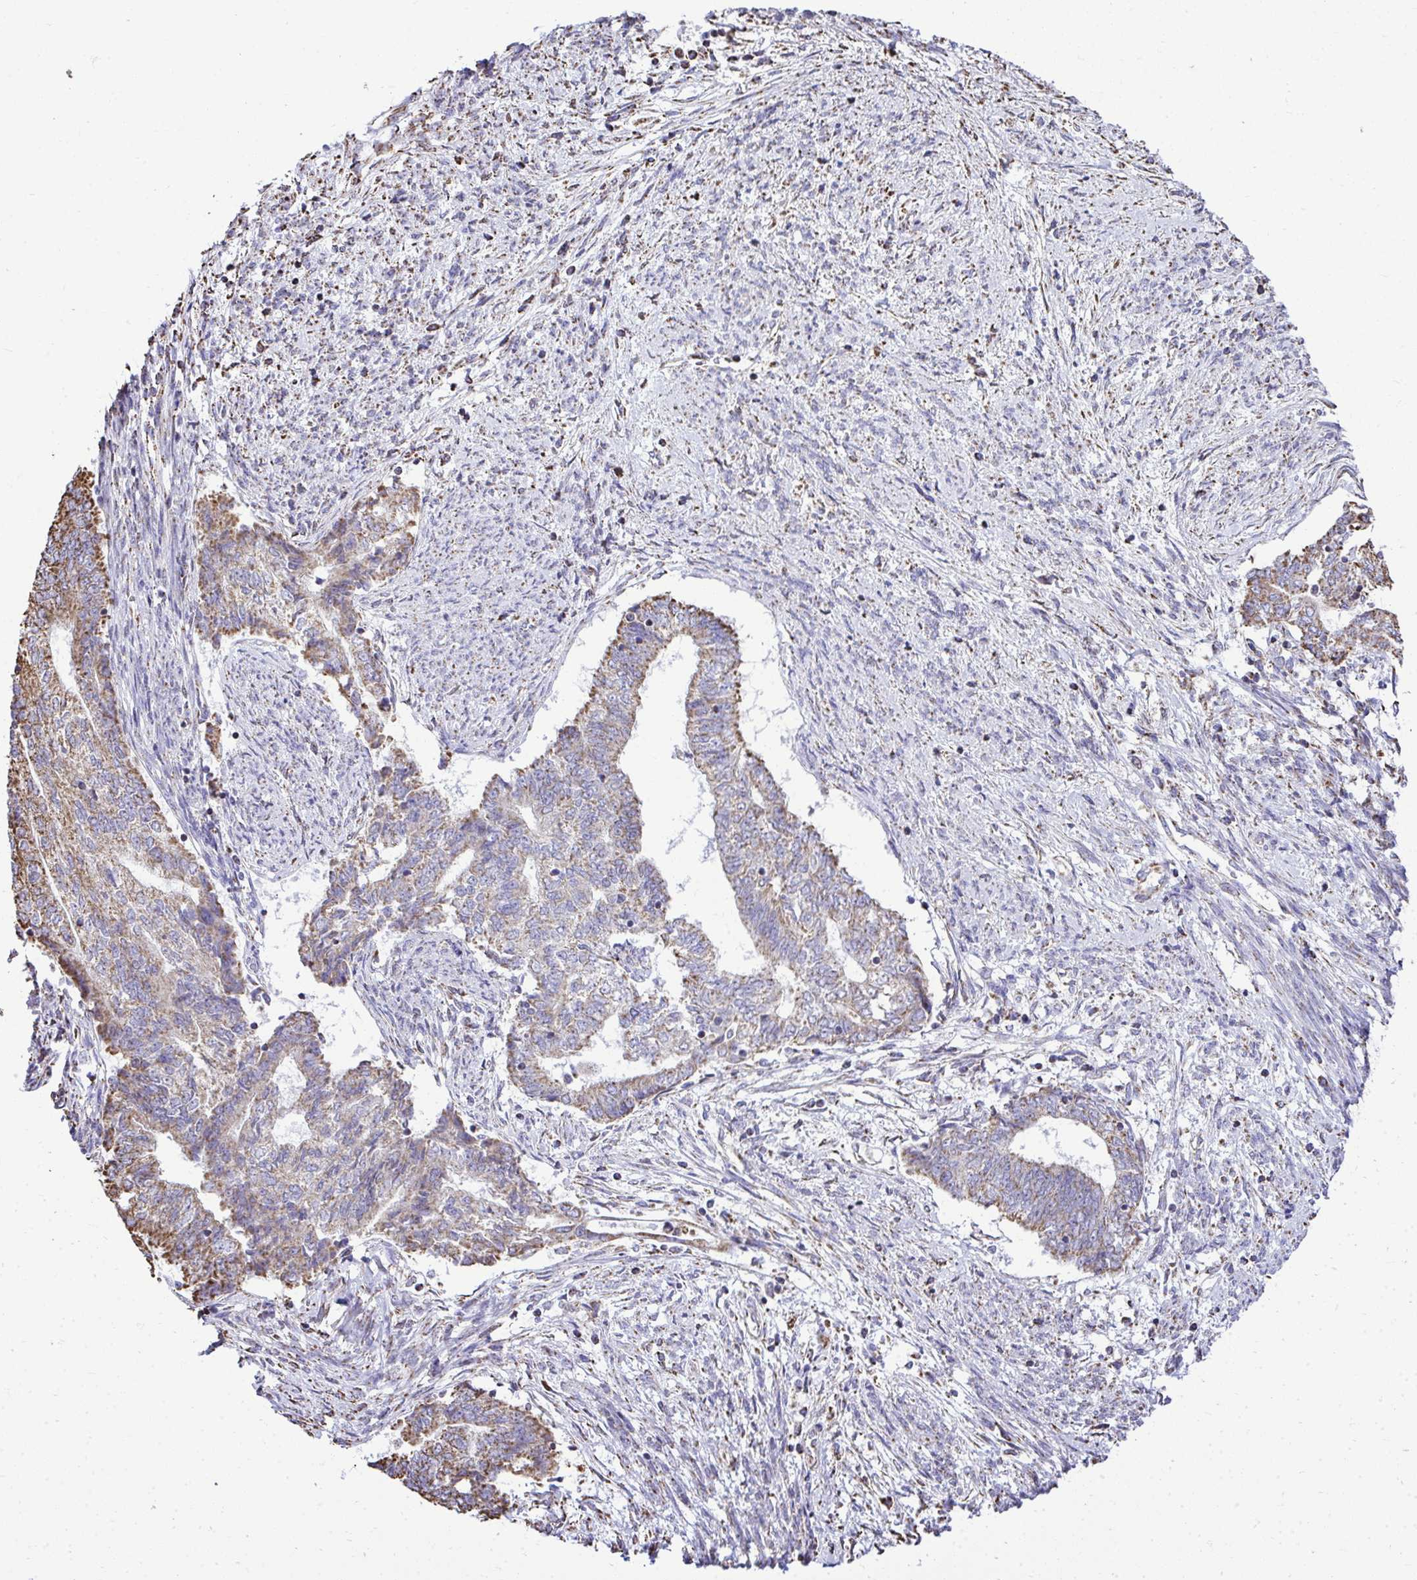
{"staining": {"intensity": "moderate", "quantity": "25%-75%", "location": "cytoplasmic/membranous"}, "tissue": "endometrial cancer", "cell_type": "Tumor cells", "image_type": "cancer", "snomed": [{"axis": "morphology", "description": "Adenocarcinoma, NOS"}, {"axis": "topography", "description": "Endometrium"}], "caption": "A high-resolution image shows IHC staining of endometrial cancer, which shows moderate cytoplasmic/membranous positivity in about 25%-75% of tumor cells. The staining was performed using DAB (3,3'-diaminobenzidine), with brown indicating positive protein expression. Nuclei are stained blue with hematoxylin.", "gene": "MPZL2", "patient": {"sex": "female", "age": 65}}